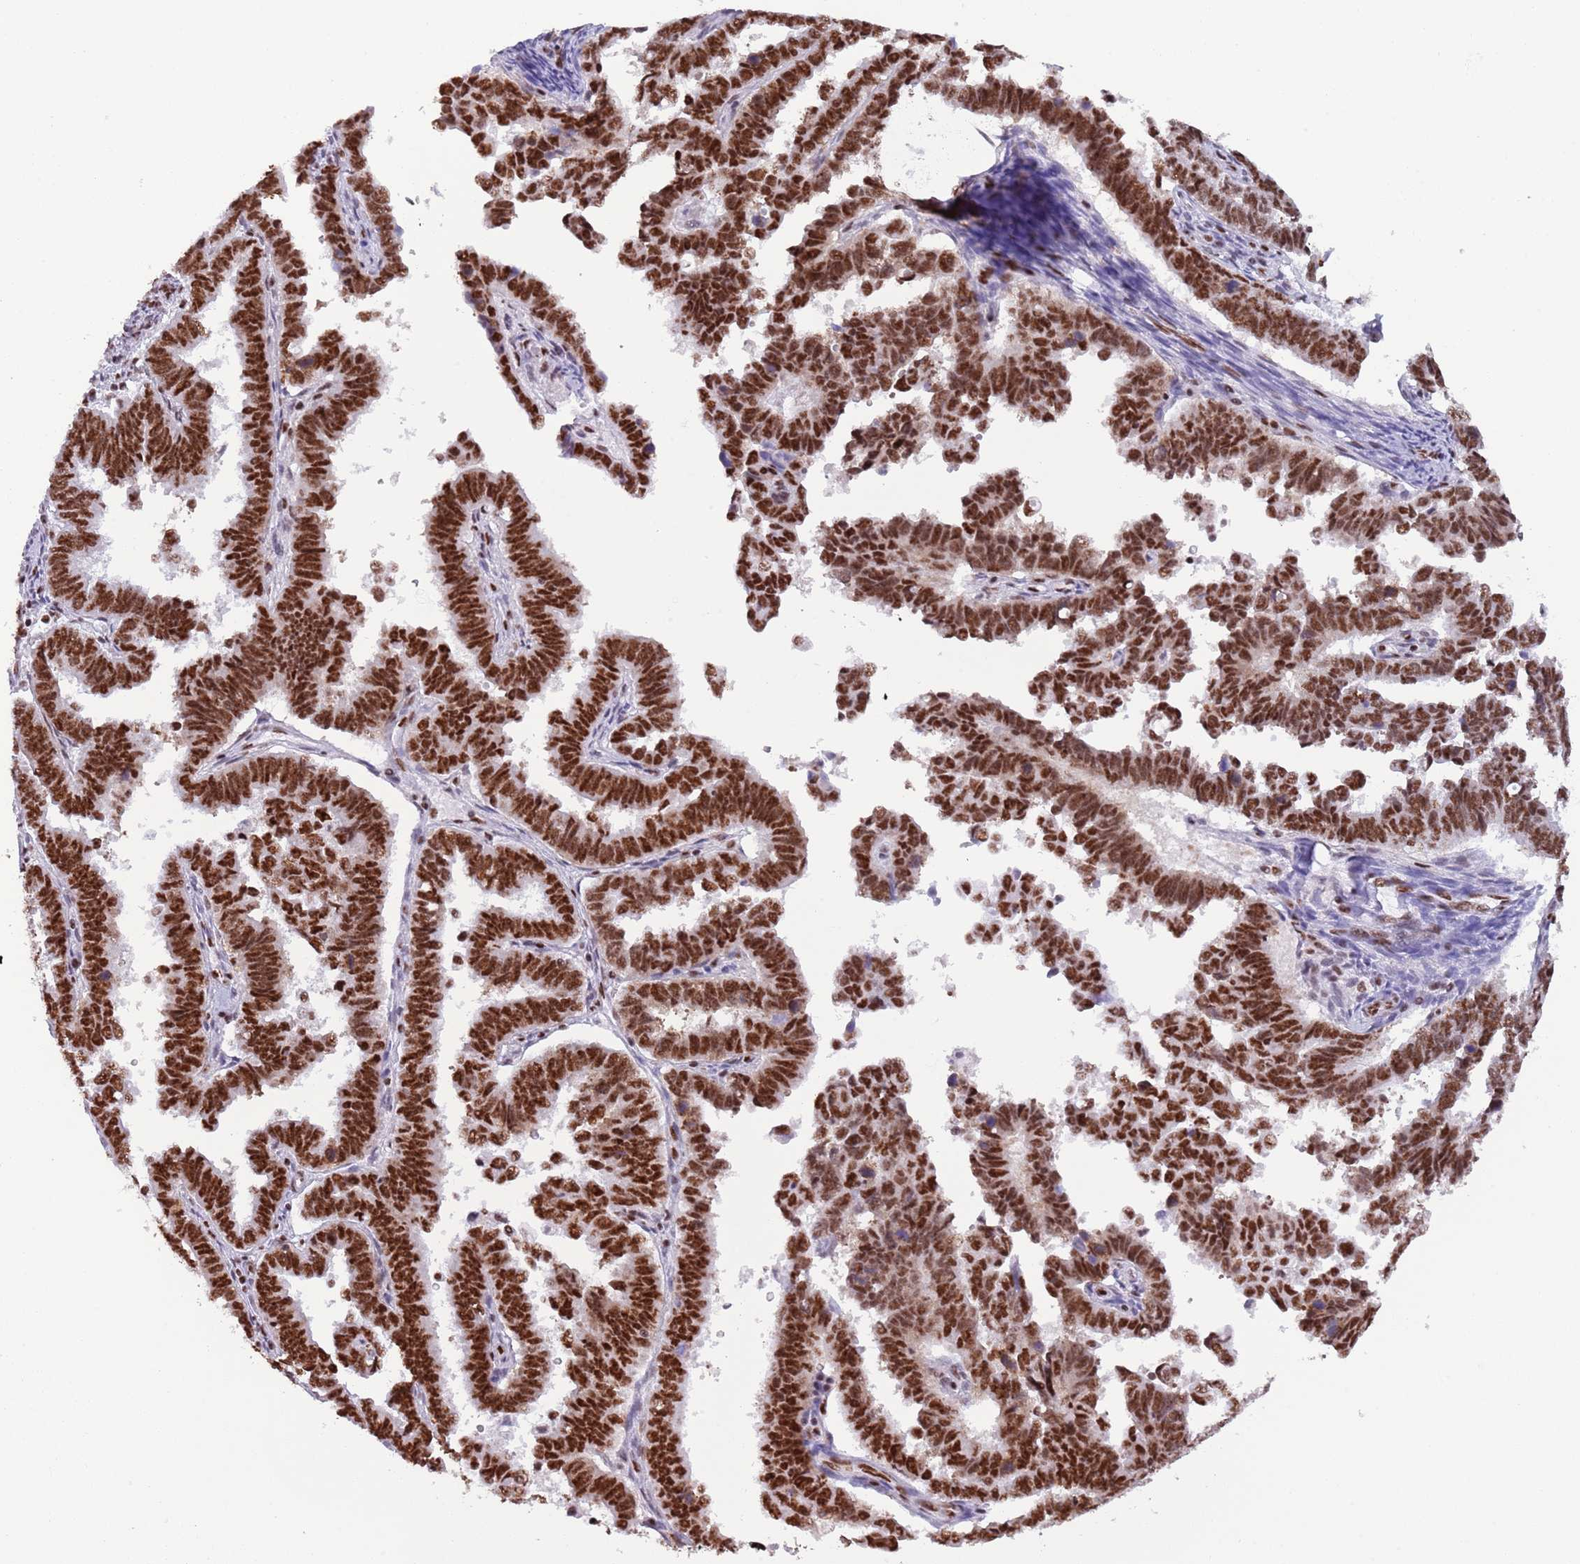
{"staining": {"intensity": "strong", "quantity": ">75%", "location": "nuclear"}, "tissue": "endometrial cancer", "cell_type": "Tumor cells", "image_type": "cancer", "snomed": [{"axis": "morphology", "description": "Adenocarcinoma, NOS"}, {"axis": "topography", "description": "Endometrium"}], "caption": "High-magnification brightfield microscopy of endometrial cancer (adenocarcinoma) stained with DAB (3,3'-diaminobenzidine) (brown) and counterstained with hematoxylin (blue). tumor cells exhibit strong nuclear expression is seen in approximately>75% of cells.", "gene": "SF3A2", "patient": {"sex": "female", "age": 75}}